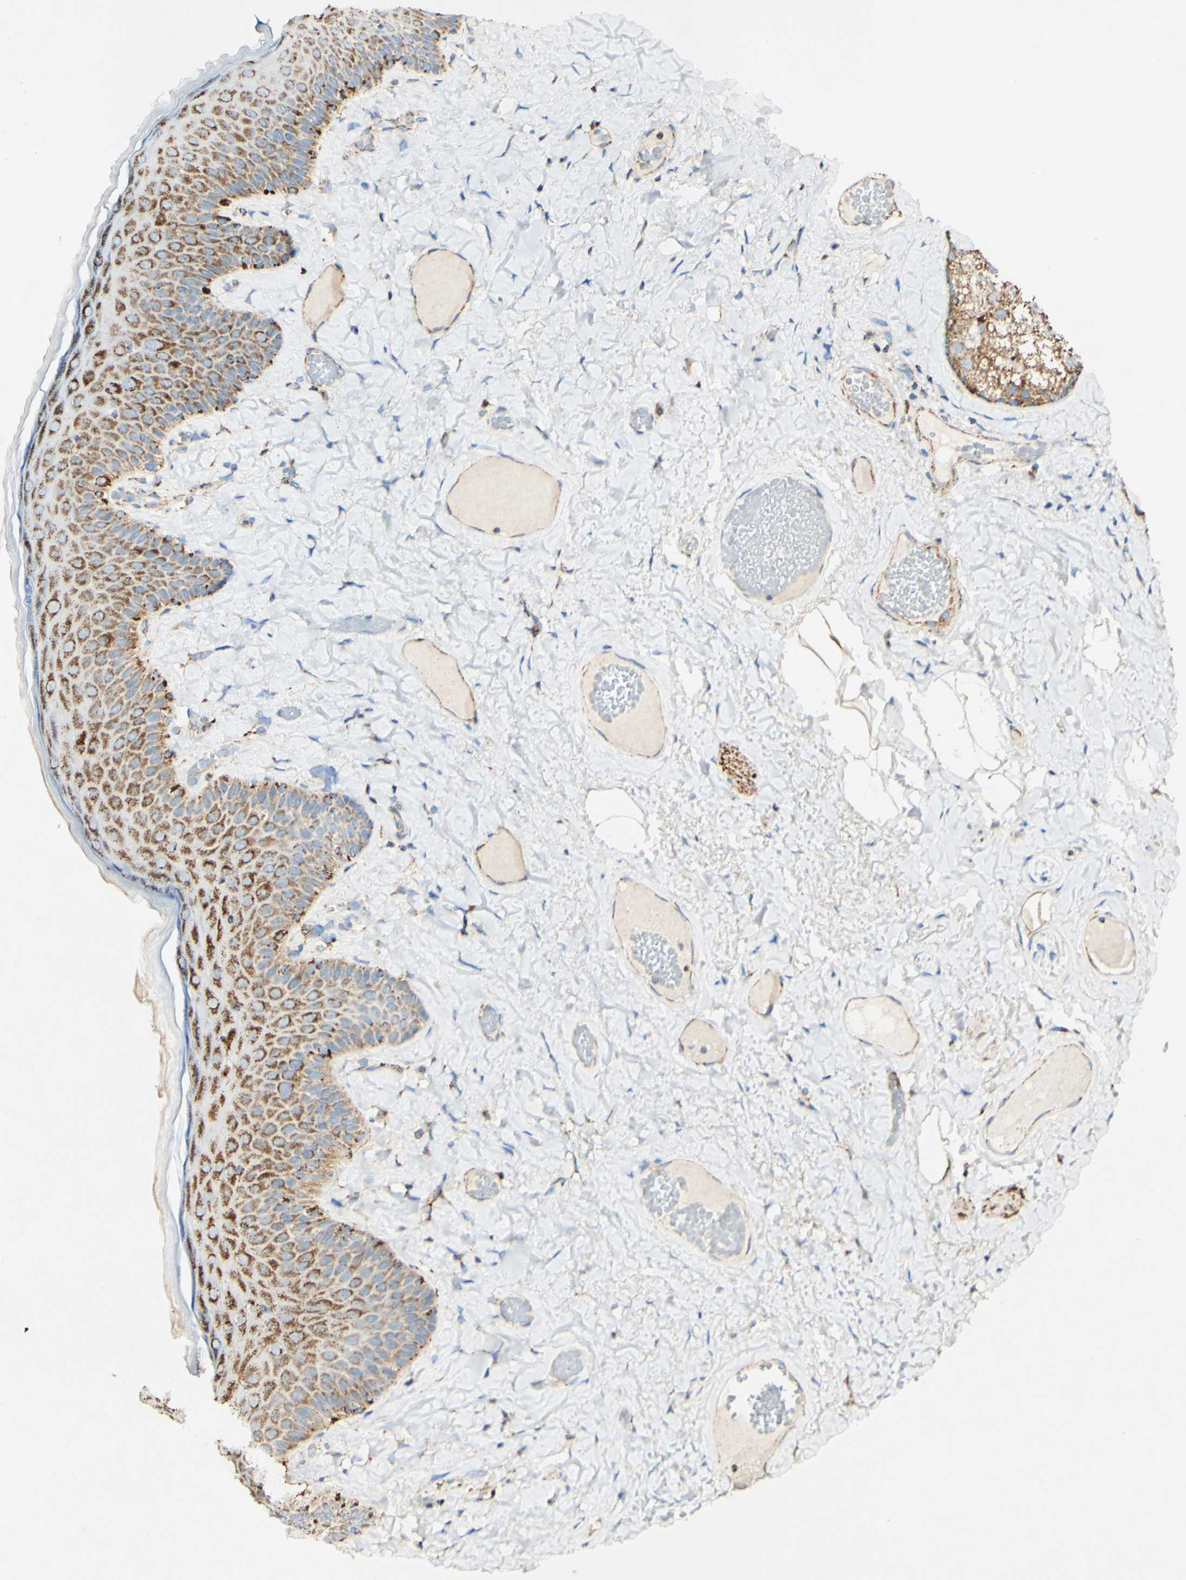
{"staining": {"intensity": "moderate", "quantity": "25%-75%", "location": "cytoplasmic/membranous"}, "tissue": "skin", "cell_type": "Epidermal cells", "image_type": "normal", "snomed": [{"axis": "morphology", "description": "Normal tissue, NOS"}, {"axis": "topography", "description": "Anal"}], "caption": "Unremarkable skin demonstrates moderate cytoplasmic/membranous positivity in approximately 25%-75% of epidermal cells.", "gene": "OXCT1", "patient": {"sex": "male", "age": 69}}